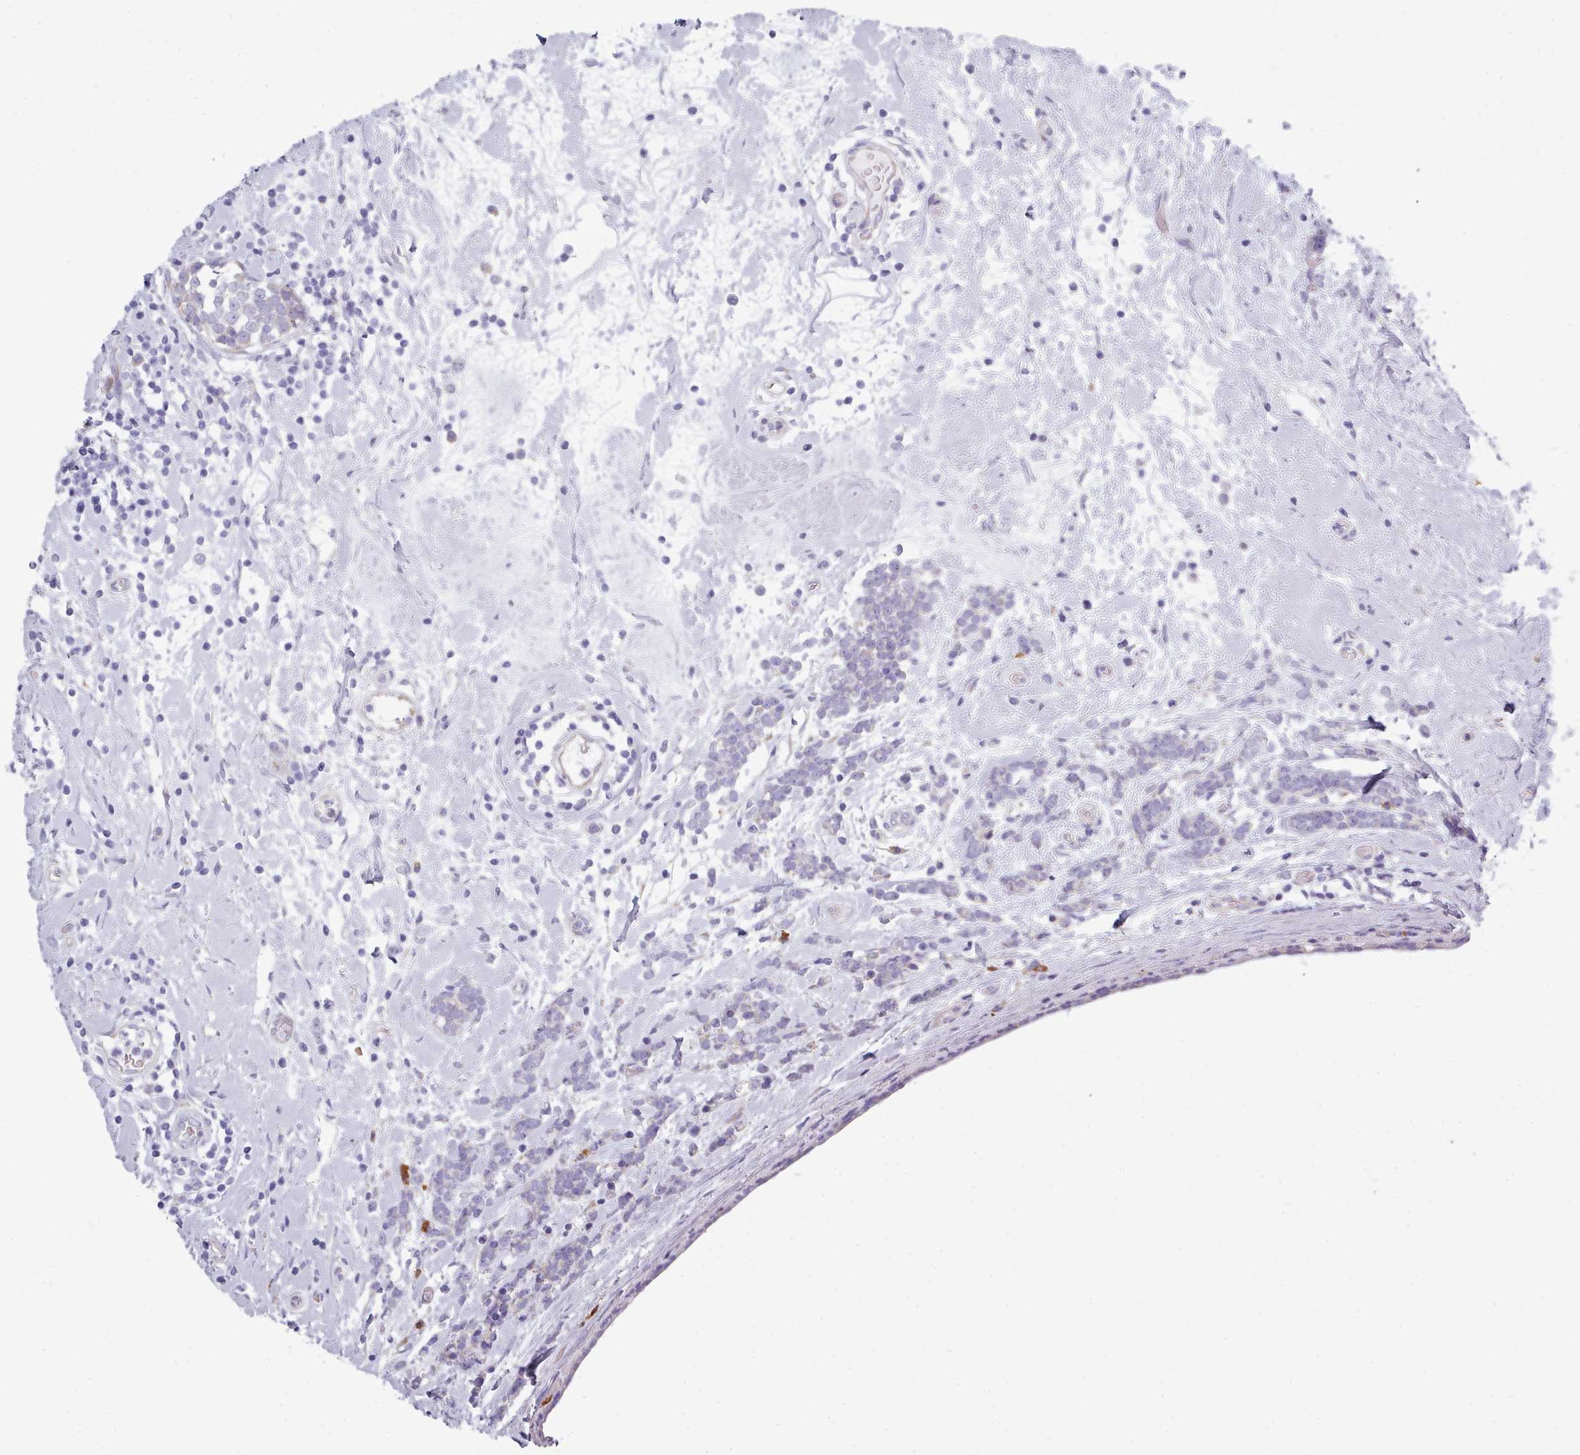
{"staining": {"intensity": "negative", "quantity": "none", "location": "none"}, "tissue": "breast cancer", "cell_type": "Tumor cells", "image_type": "cancer", "snomed": [{"axis": "morphology", "description": "Lobular carcinoma"}, {"axis": "topography", "description": "Breast"}], "caption": "Tumor cells are negative for protein expression in human breast cancer (lobular carcinoma). (DAB (3,3'-diaminobenzidine) immunohistochemistry visualized using brightfield microscopy, high magnification).", "gene": "XKR8", "patient": {"sex": "female", "age": 58}}